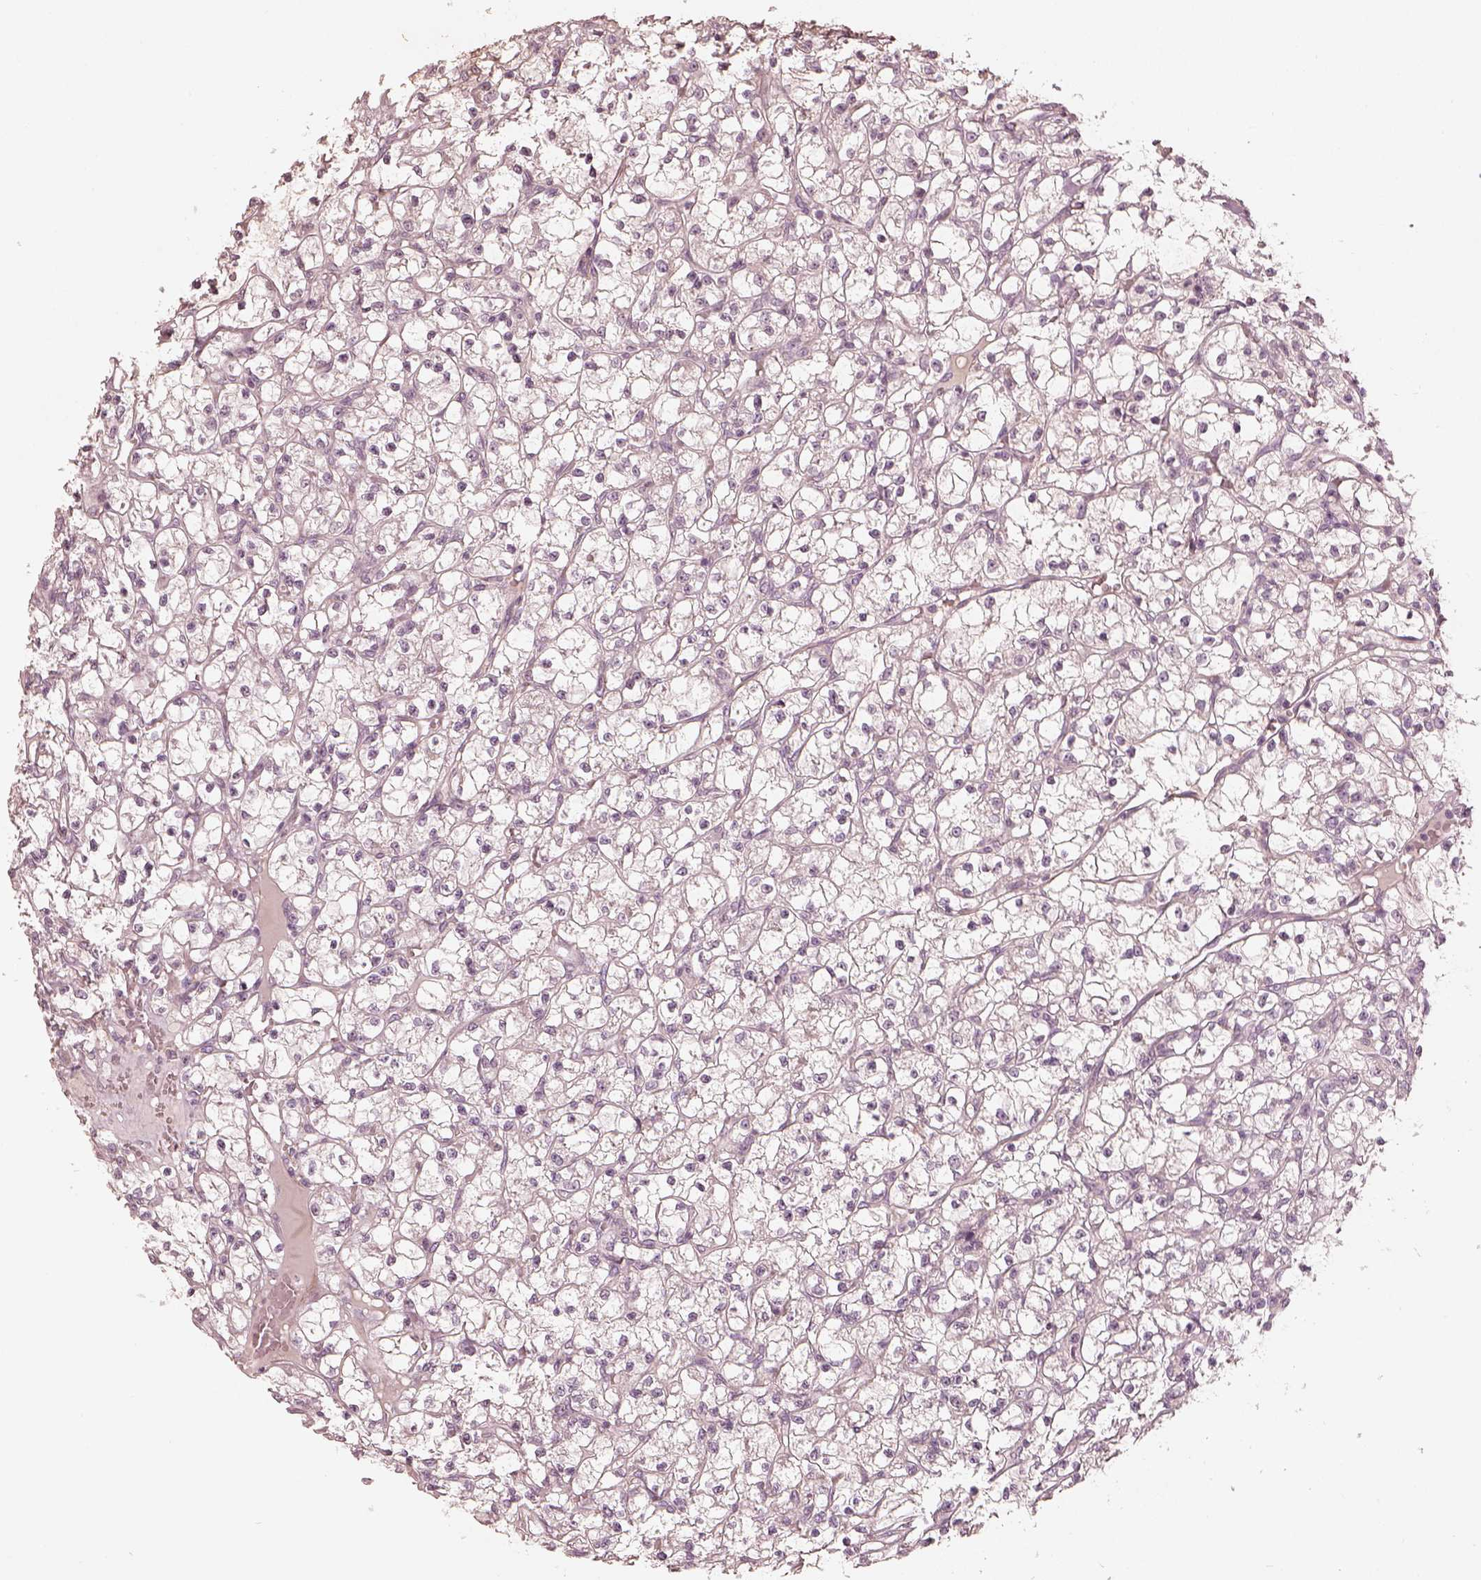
{"staining": {"intensity": "negative", "quantity": "none", "location": "none"}, "tissue": "renal cancer", "cell_type": "Tumor cells", "image_type": "cancer", "snomed": [{"axis": "morphology", "description": "Adenocarcinoma, NOS"}, {"axis": "topography", "description": "Kidney"}], "caption": "DAB immunohistochemical staining of adenocarcinoma (renal) demonstrates no significant expression in tumor cells.", "gene": "KCNJ9", "patient": {"sex": "female", "age": 59}}